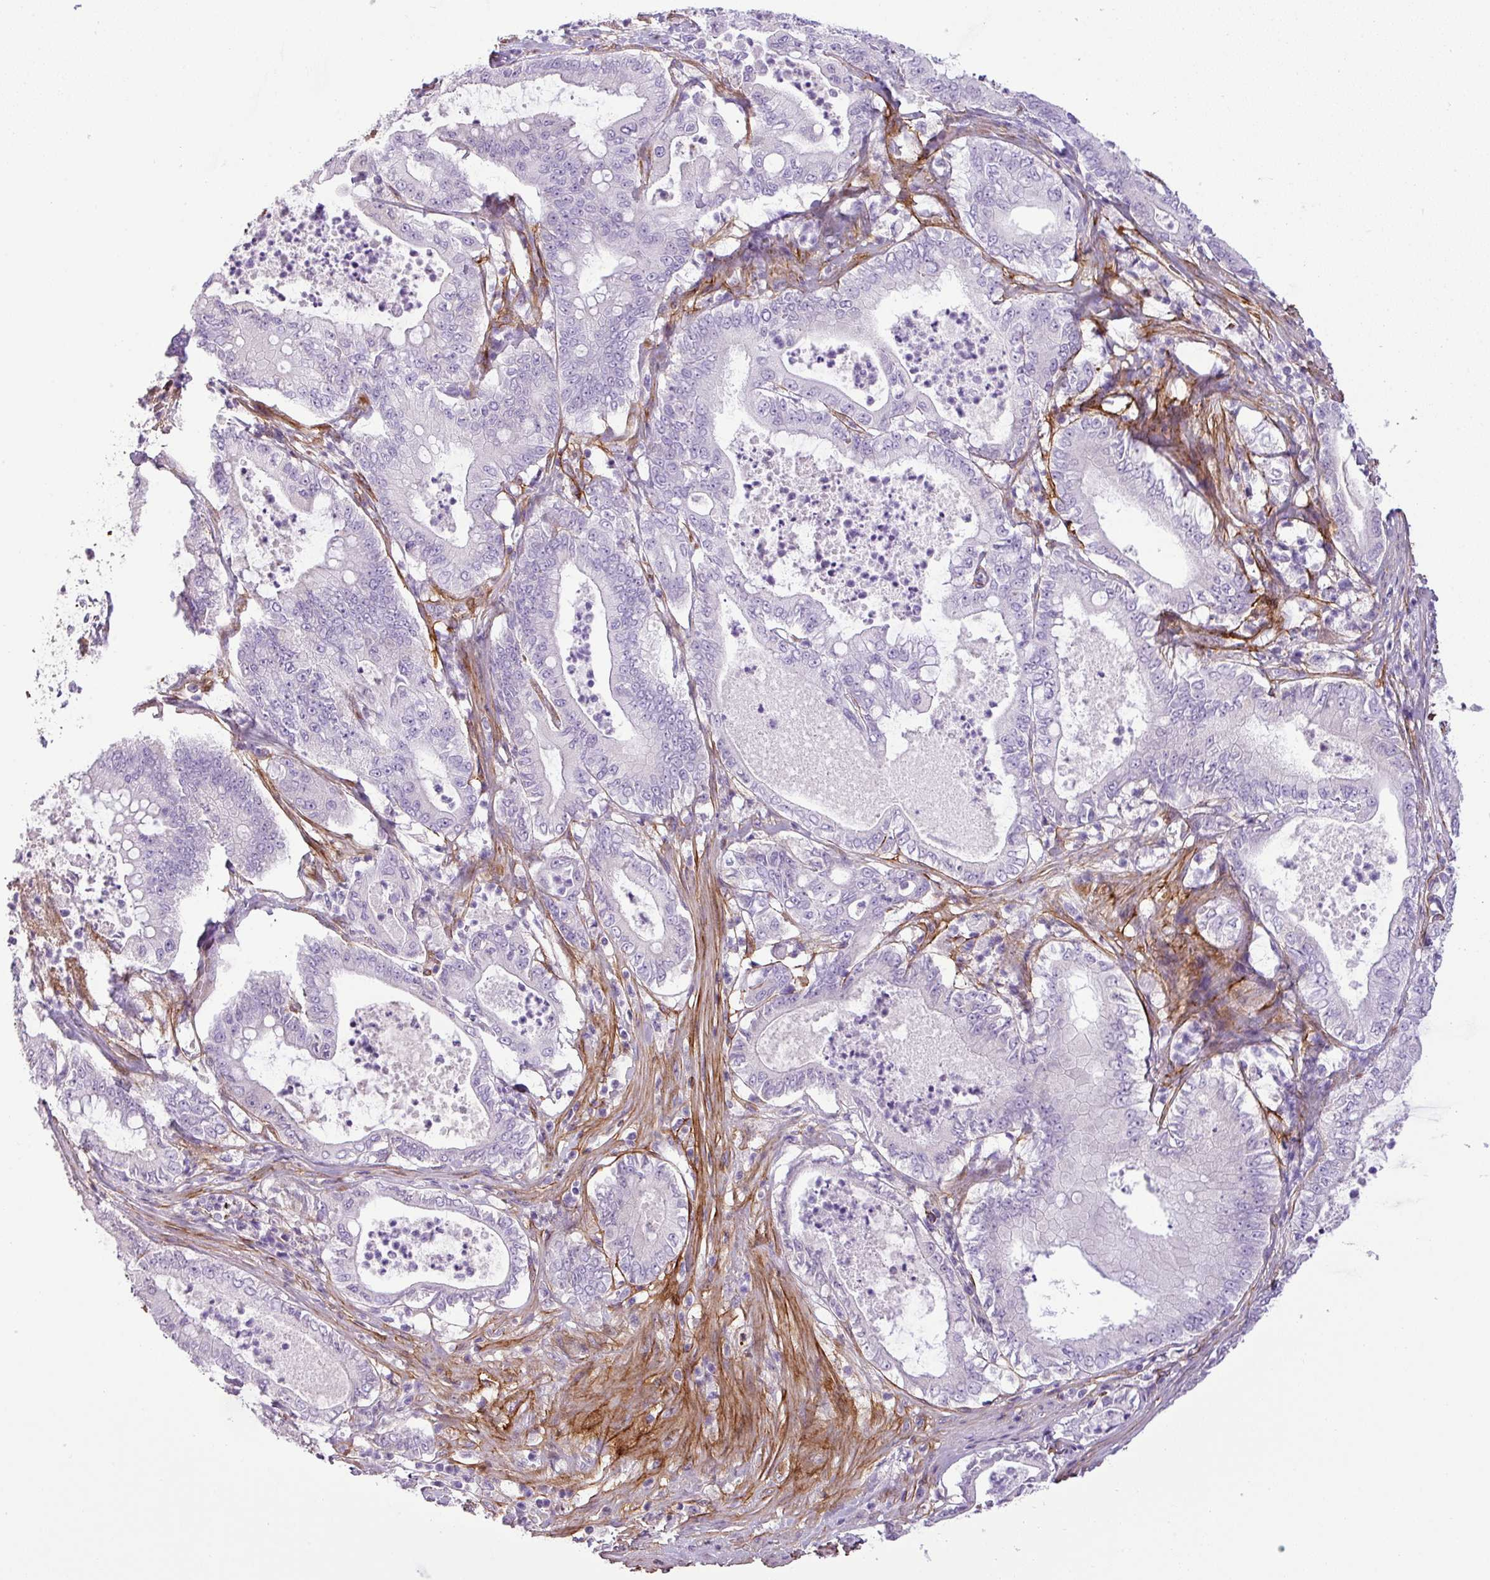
{"staining": {"intensity": "negative", "quantity": "none", "location": "none"}, "tissue": "pancreatic cancer", "cell_type": "Tumor cells", "image_type": "cancer", "snomed": [{"axis": "morphology", "description": "Adenocarcinoma, NOS"}, {"axis": "topography", "description": "Pancreas"}], "caption": "DAB immunohistochemical staining of pancreatic cancer displays no significant expression in tumor cells. (DAB immunohistochemistry with hematoxylin counter stain).", "gene": "PARD6G", "patient": {"sex": "male", "age": 71}}